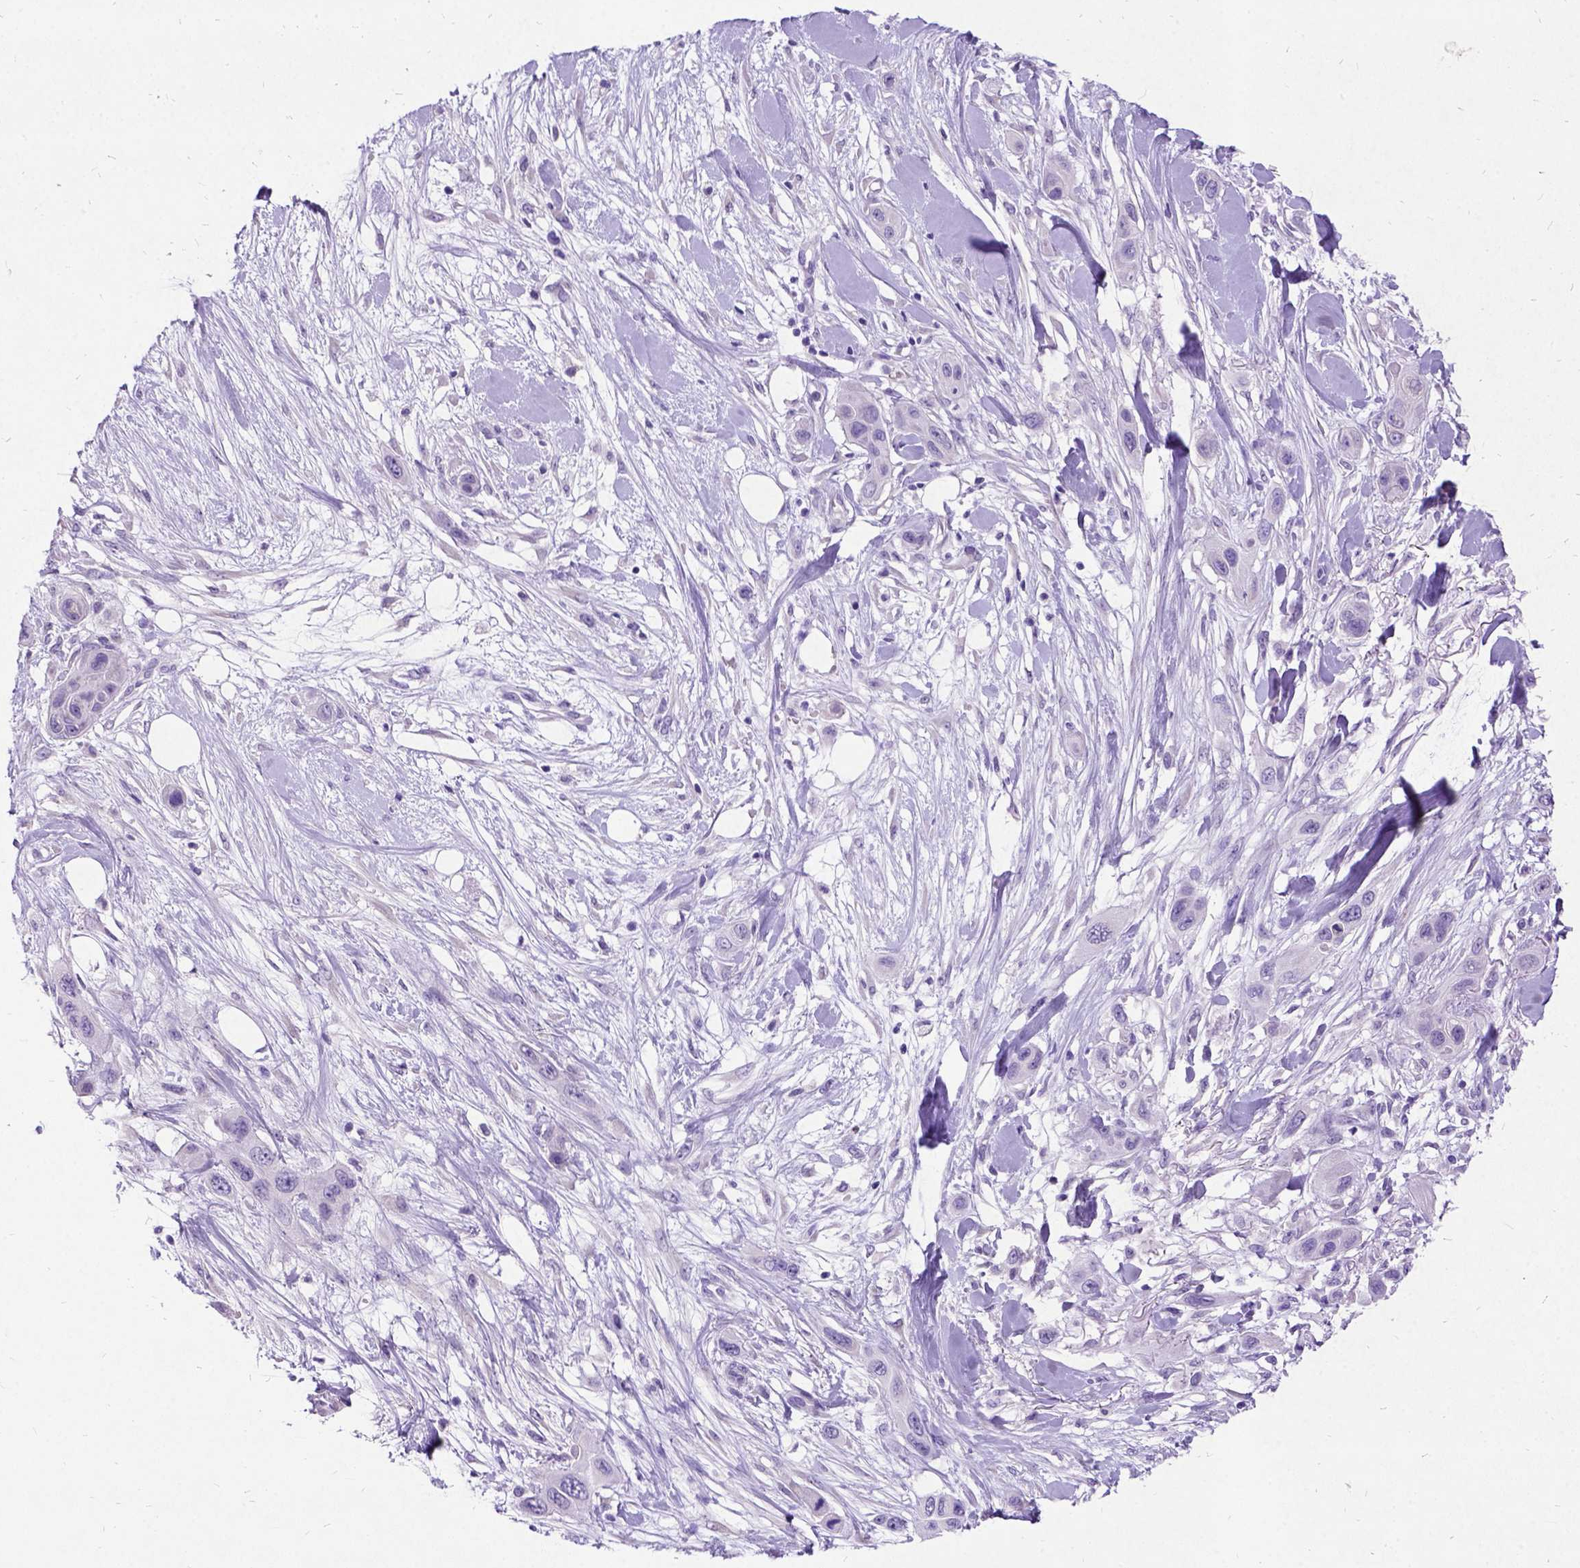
{"staining": {"intensity": "weak", "quantity": "<25%", "location": "cytoplasmic/membranous"}, "tissue": "skin cancer", "cell_type": "Tumor cells", "image_type": "cancer", "snomed": [{"axis": "morphology", "description": "Squamous cell carcinoma, NOS"}, {"axis": "topography", "description": "Skin"}], "caption": "Tumor cells show no significant expression in skin squamous cell carcinoma.", "gene": "NEUROD4", "patient": {"sex": "male", "age": 79}}